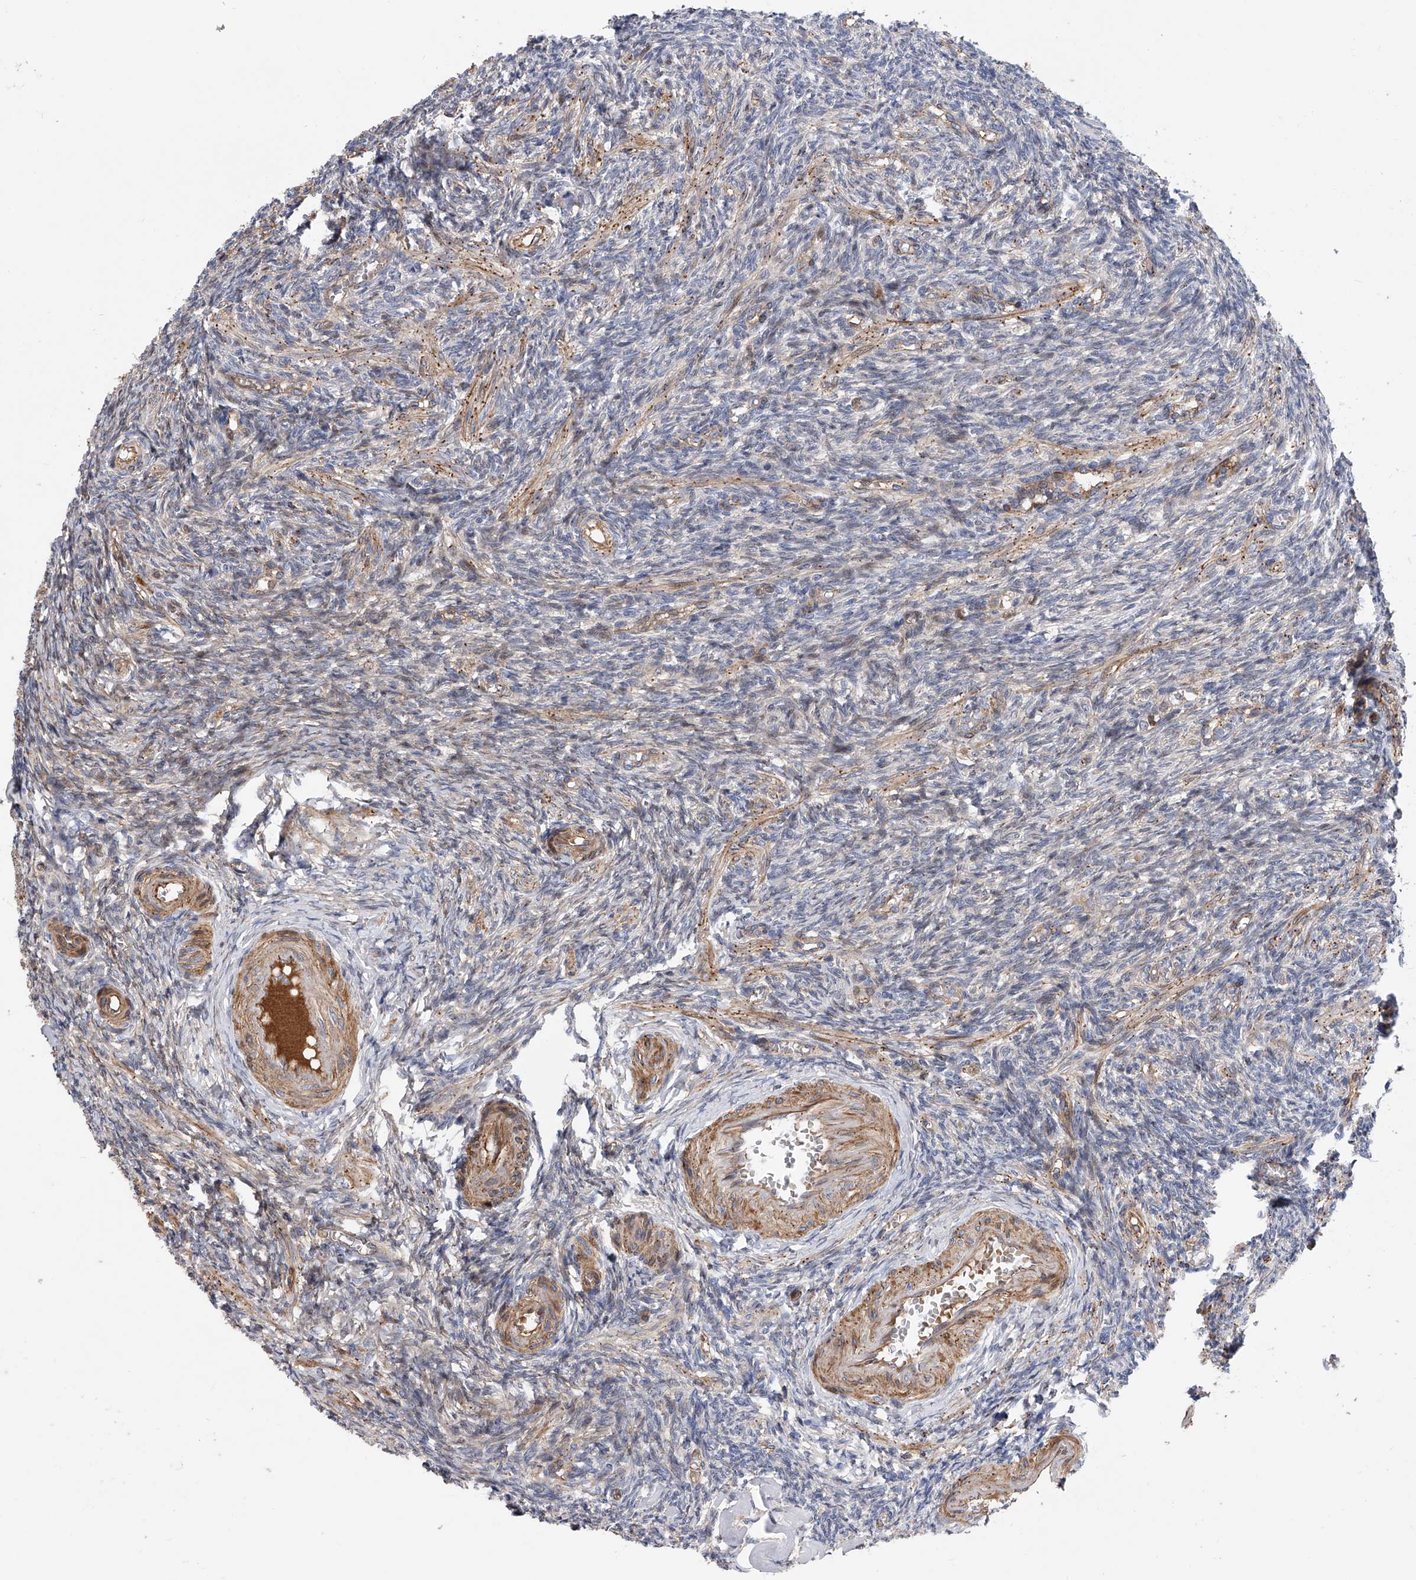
{"staining": {"intensity": "negative", "quantity": "none", "location": "none"}, "tissue": "ovary", "cell_type": "Ovarian stroma cells", "image_type": "normal", "snomed": [{"axis": "morphology", "description": "Normal tissue, NOS"}, {"axis": "topography", "description": "Ovary"}], "caption": "Image shows no protein staining in ovarian stroma cells of unremarkable ovary.", "gene": "PDSS2", "patient": {"sex": "female", "age": 27}}